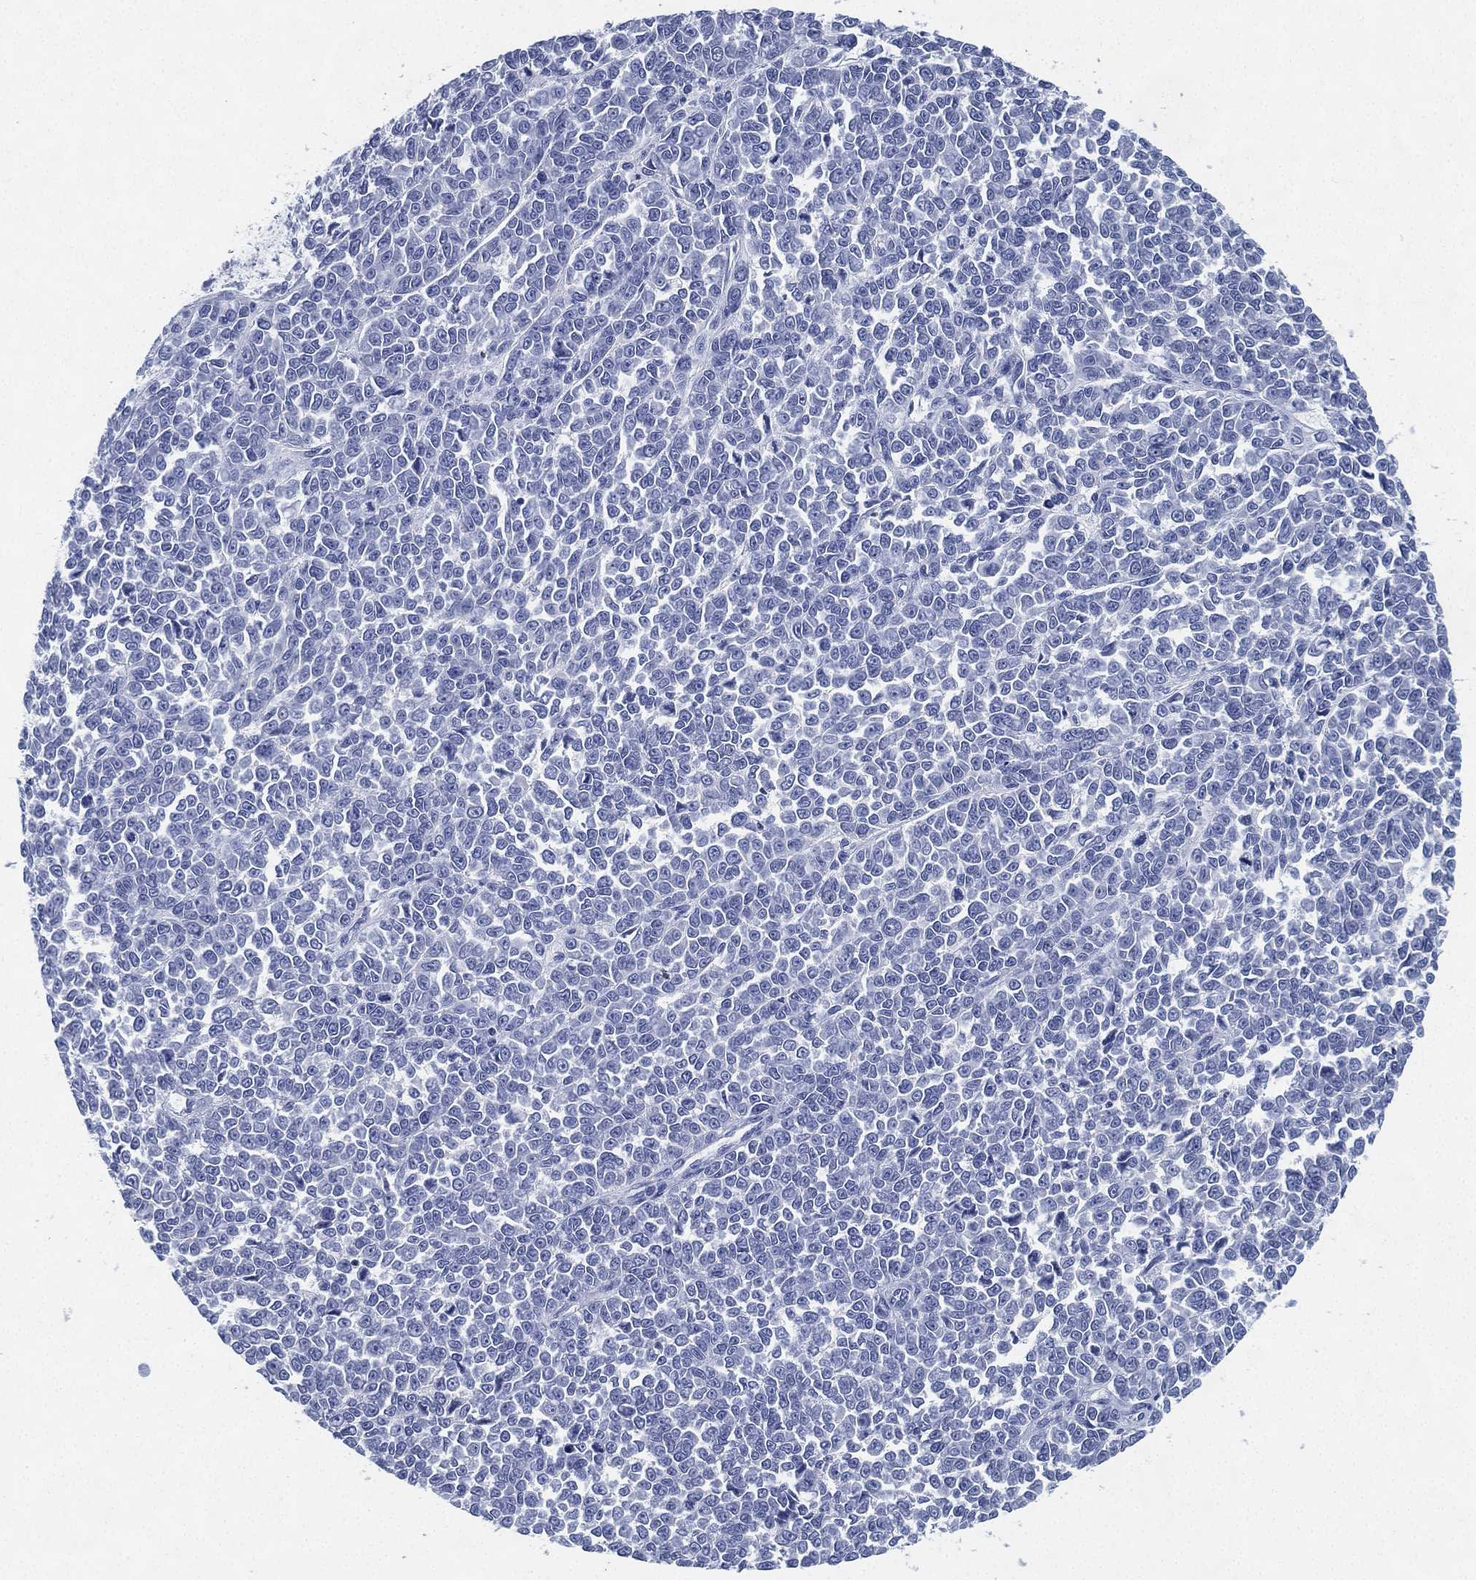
{"staining": {"intensity": "negative", "quantity": "none", "location": "none"}, "tissue": "melanoma", "cell_type": "Tumor cells", "image_type": "cancer", "snomed": [{"axis": "morphology", "description": "Malignant melanoma, NOS"}, {"axis": "topography", "description": "Skin"}], "caption": "Tumor cells are negative for brown protein staining in melanoma.", "gene": "DEFB121", "patient": {"sex": "female", "age": 95}}